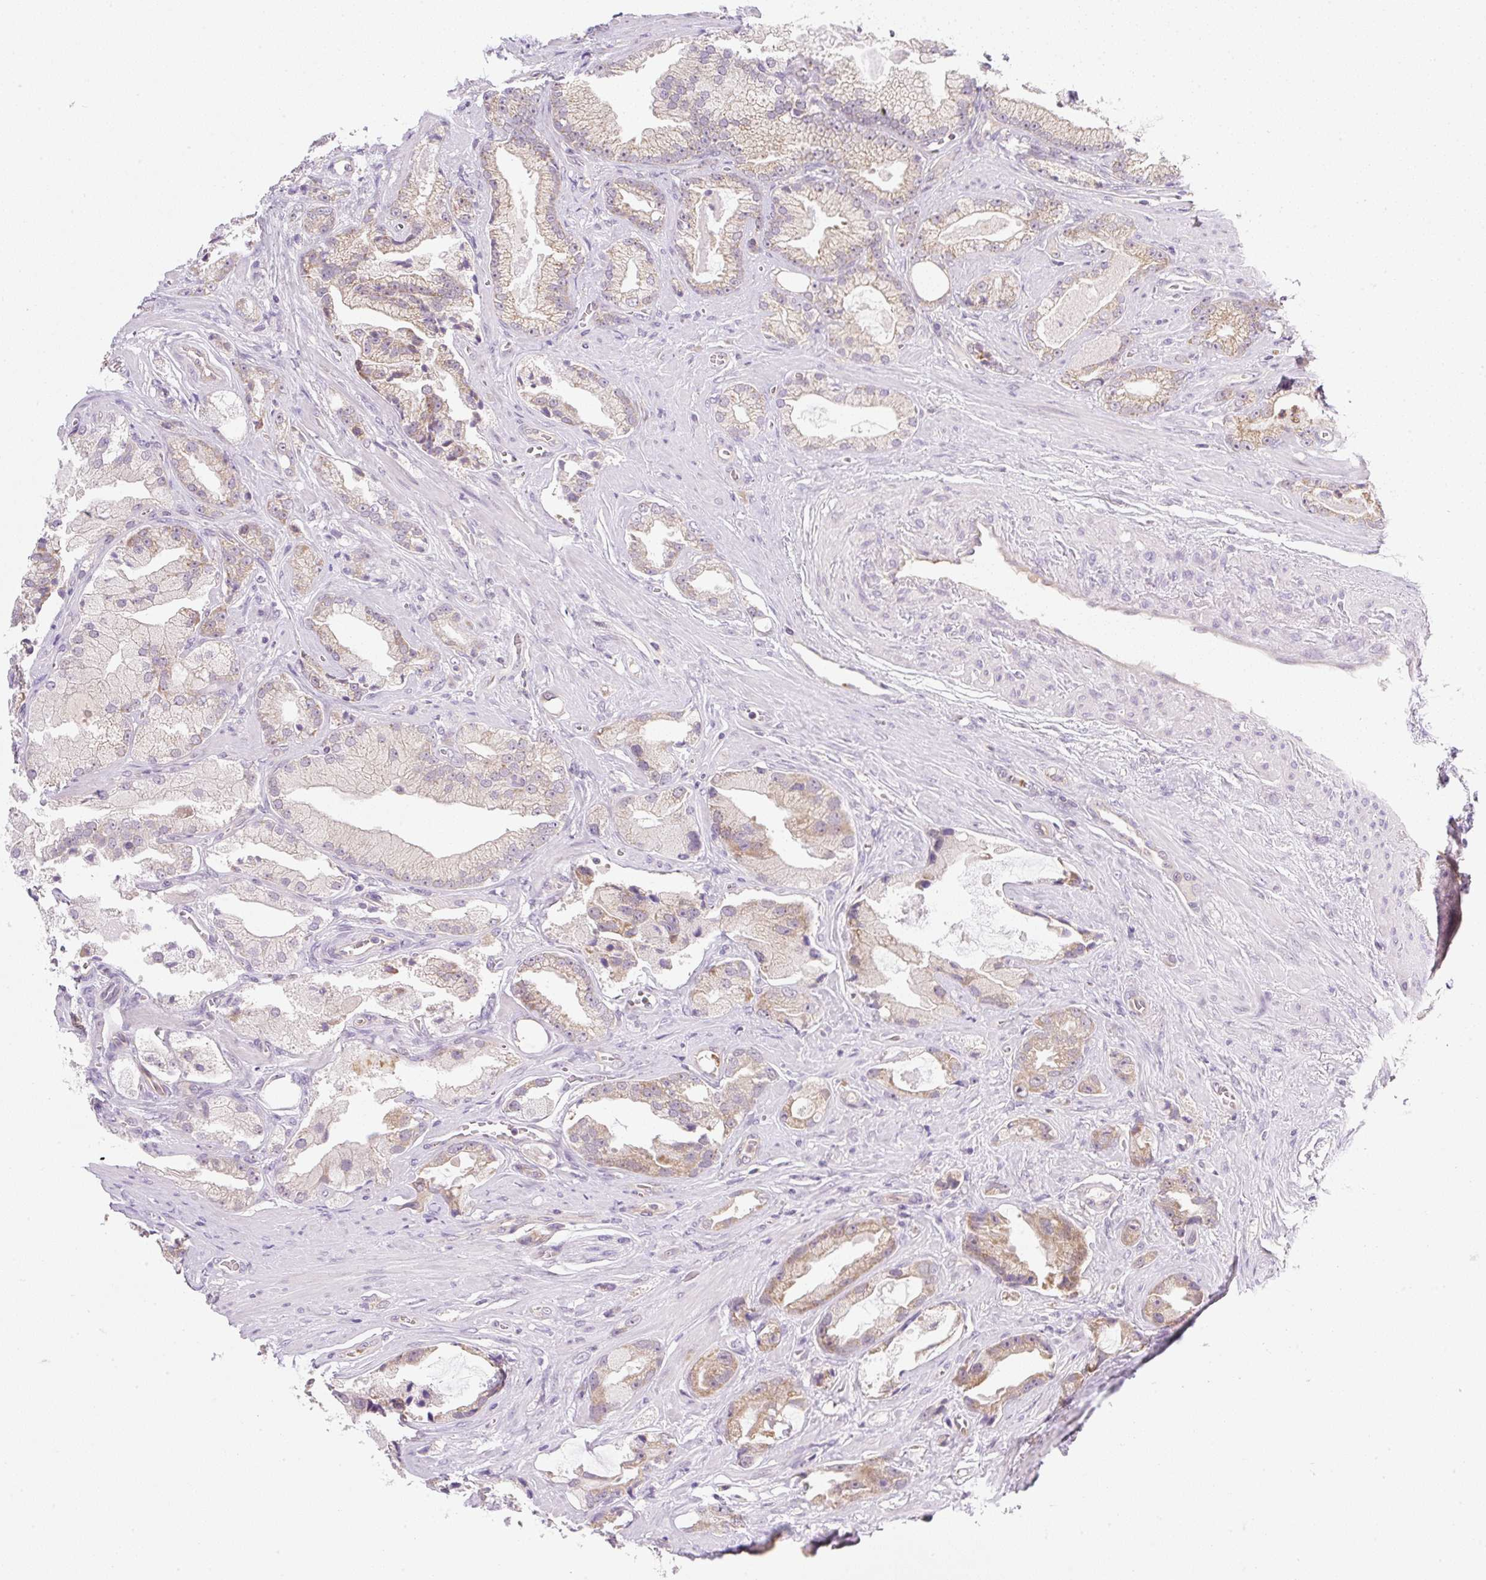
{"staining": {"intensity": "weak", "quantity": ">75%", "location": "cytoplasmic/membranous"}, "tissue": "prostate cancer", "cell_type": "Tumor cells", "image_type": "cancer", "snomed": [{"axis": "morphology", "description": "Adenocarcinoma, High grade"}, {"axis": "topography", "description": "Prostate"}], "caption": "IHC histopathology image of neoplastic tissue: prostate cancer (adenocarcinoma (high-grade)) stained using immunohistochemistry demonstrates low levels of weak protein expression localized specifically in the cytoplasmic/membranous of tumor cells, appearing as a cytoplasmic/membranous brown color.", "gene": "OMA1", "patient": {"sex": "male", "age": 68}}